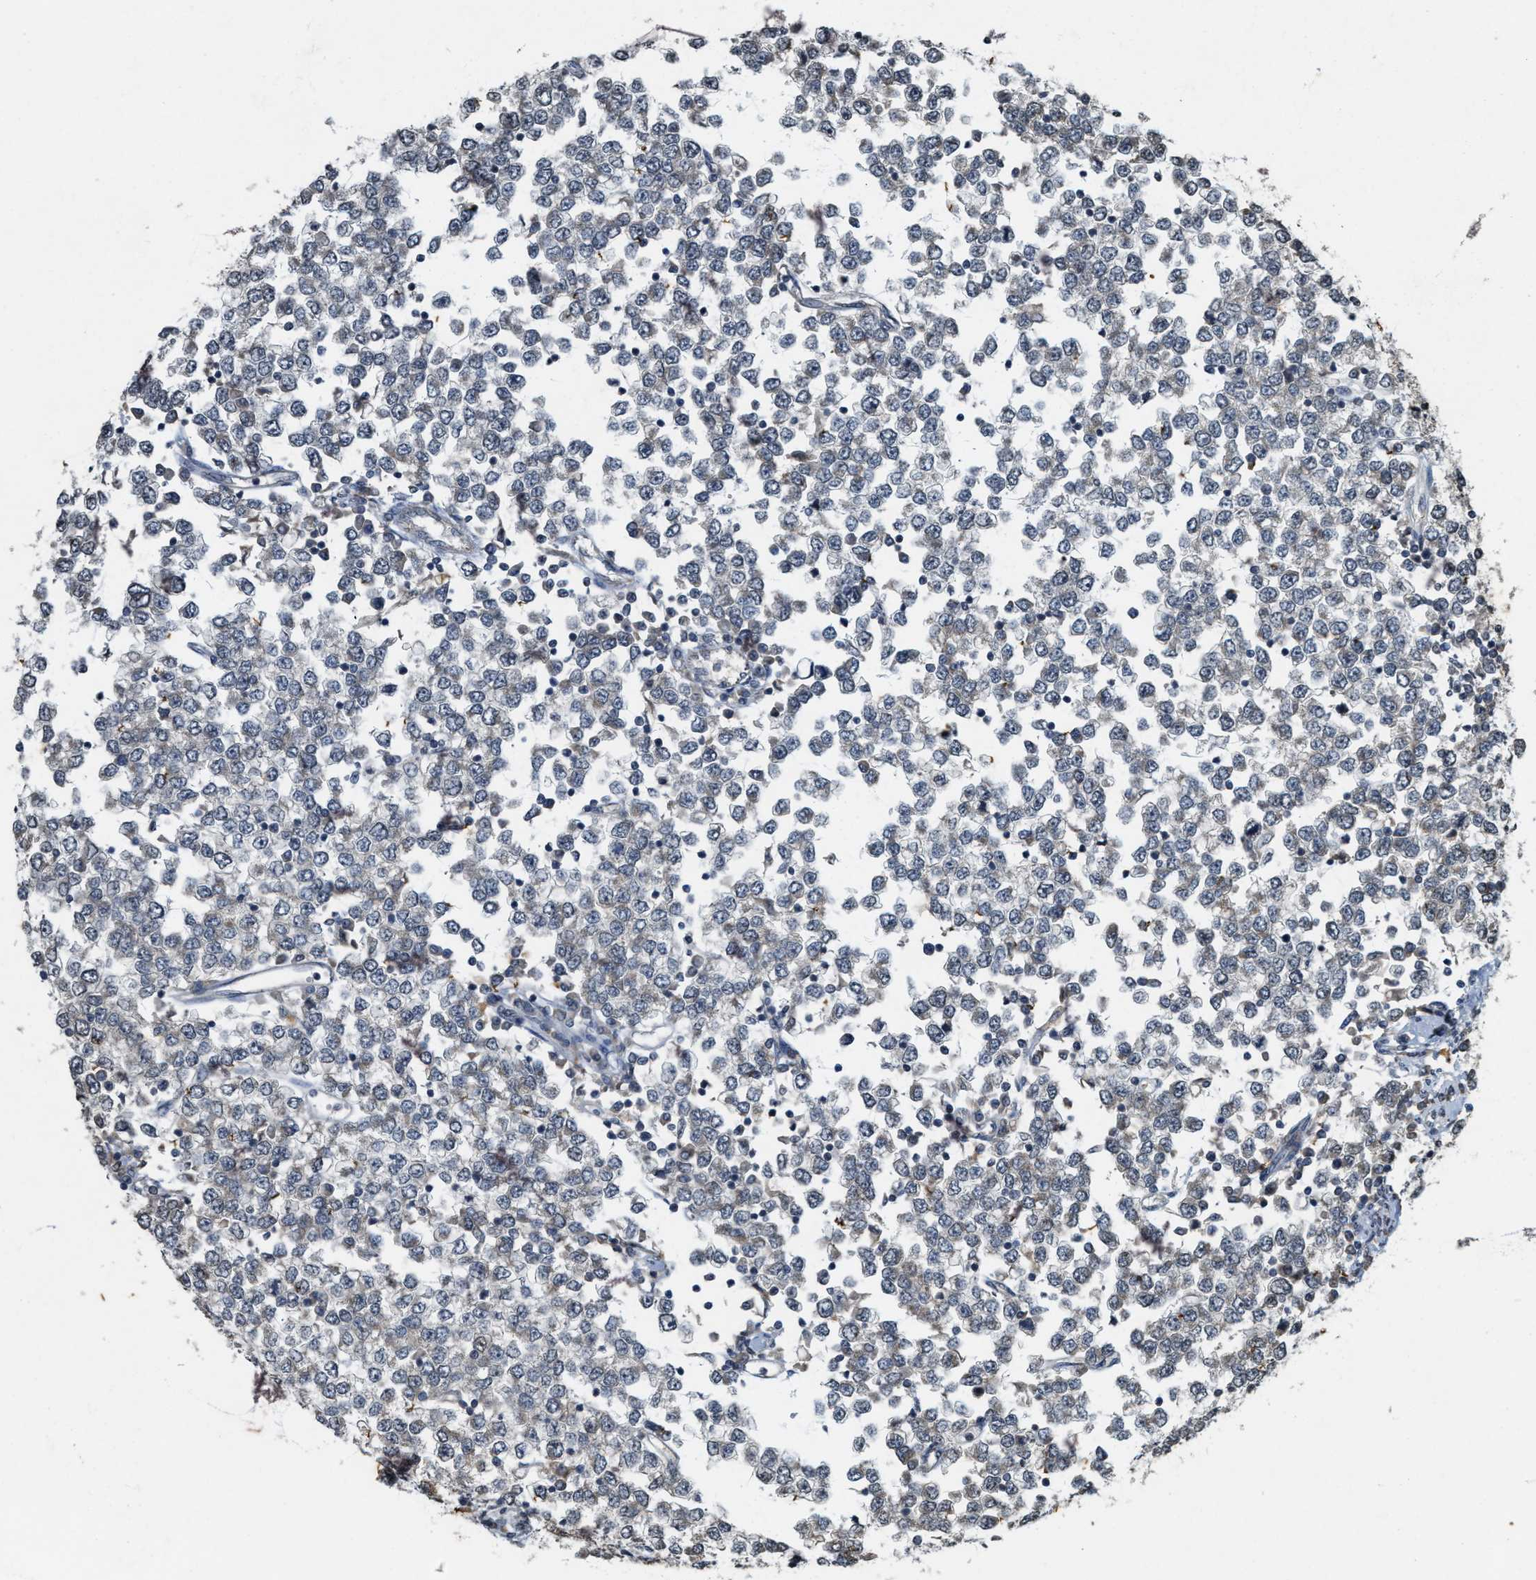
{"staining": {"intensity": "weak", "quantity": "<25%", "location": "cytoplasmic/membranous"}, "tissue": "testis cancer", "cell_type": "Tumor cells", "image_type": "cancer", "snomed": [{"axis": "morphology", "description": "Seminoma, NOS"}, {"axis": "topography", "description": "Testis"}], "caption": "The immunohistochemistry (IHC) photomicrograph has no significant staining in tumor cells of testis cancer (seminoma) tissue.", "gene": "KIF21A", "patient": {"sex": "male", "age": 65}}